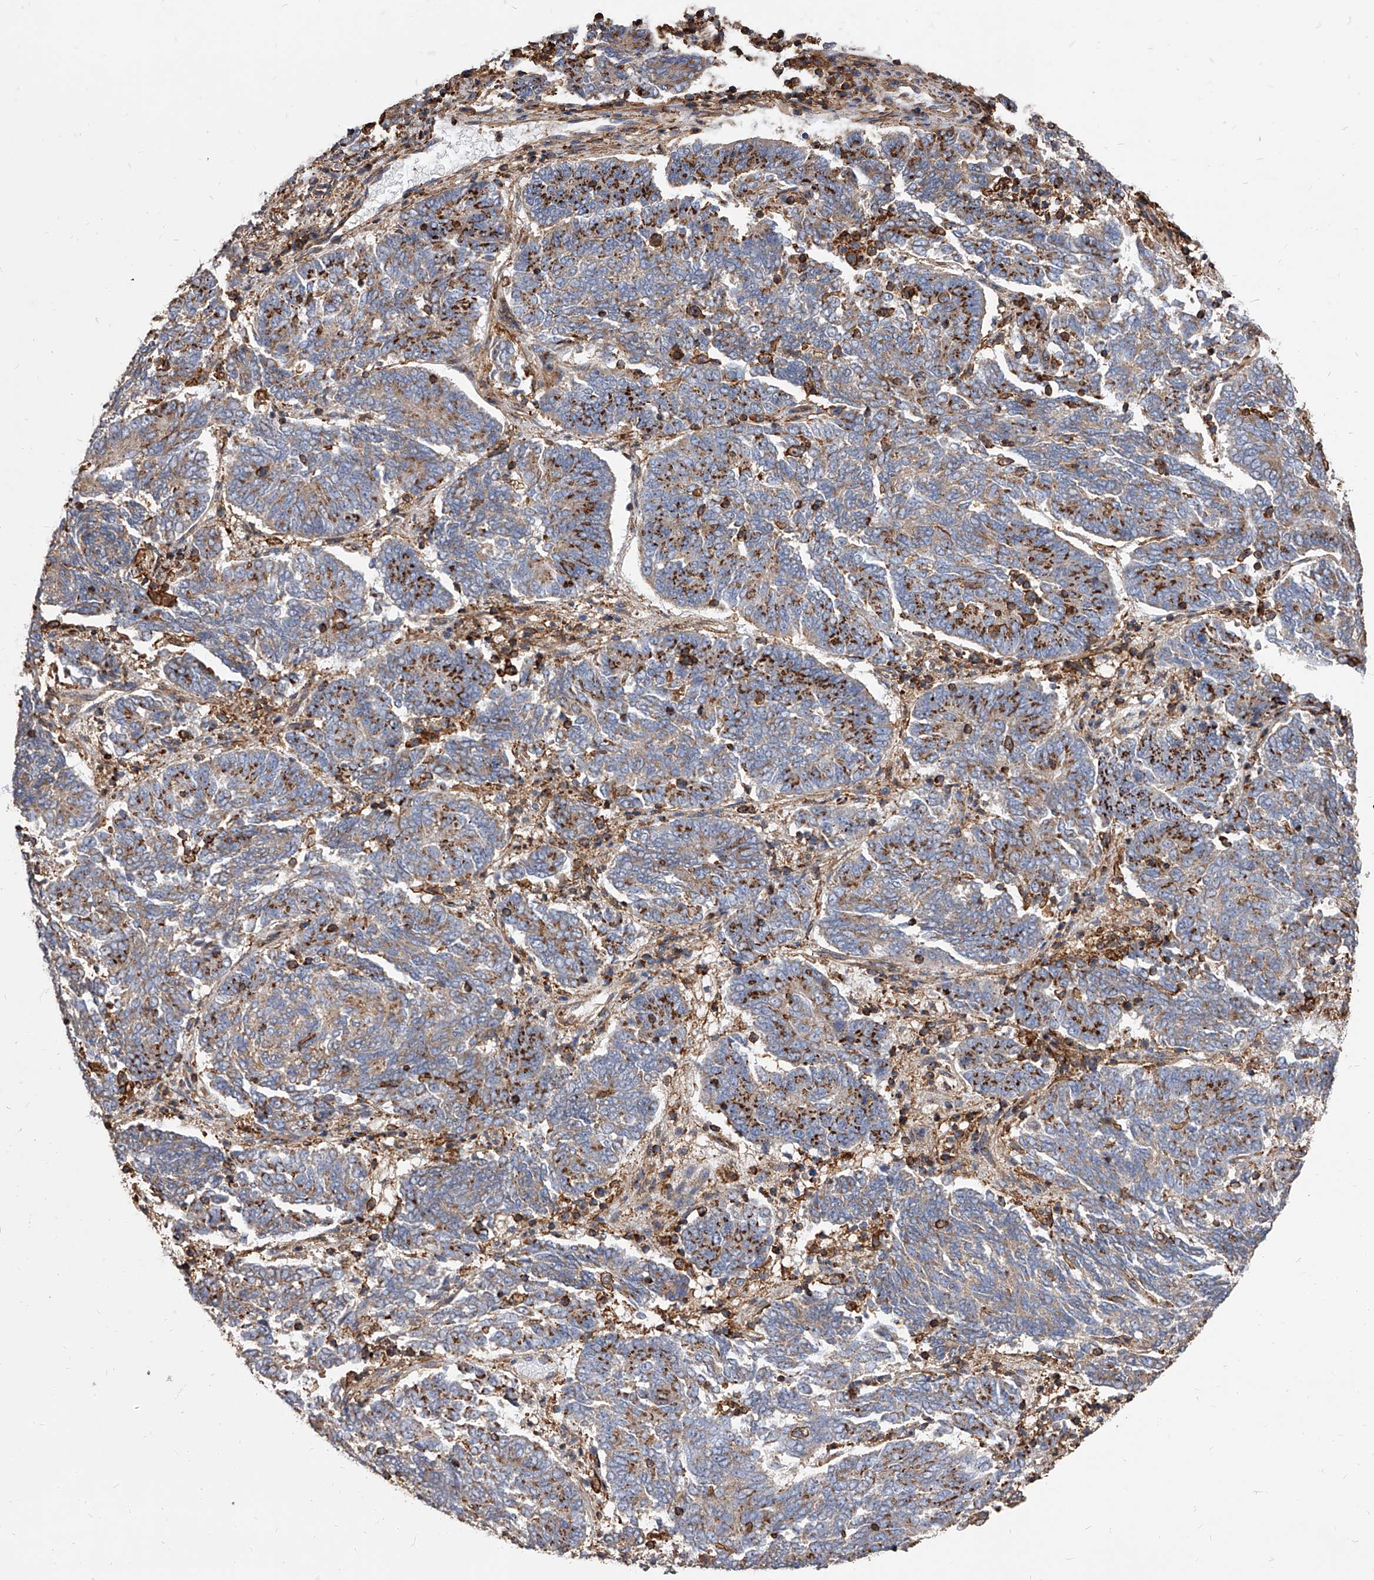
{"staining": {"intensity": "moderate", "quantity": "25%-75%", "location": "cytoplasmic/membranous"}, "tissue": "endometrial cancer", "cell_type": "Tumor cells", "image_type": "cancer", "snomed": [{"axis": "morphology", "description": "Adenocarcinoma, NOS"}, {"axis": "topography", "description": "Endometrium"}], "caption": "Immunohistochemistry (IHC) photomicrograph of neoplastic tissue: human endometrial adenocarcinoma stained using immunohistochemistry displays medium levels of moderate protein expression localized specifically in the cytoplasmic/membranous of tumor cells, appearing as a cytoplasmic/membranous brown color.", "gene": "PISD", "patient": {"sex": "female", "age": 80}}